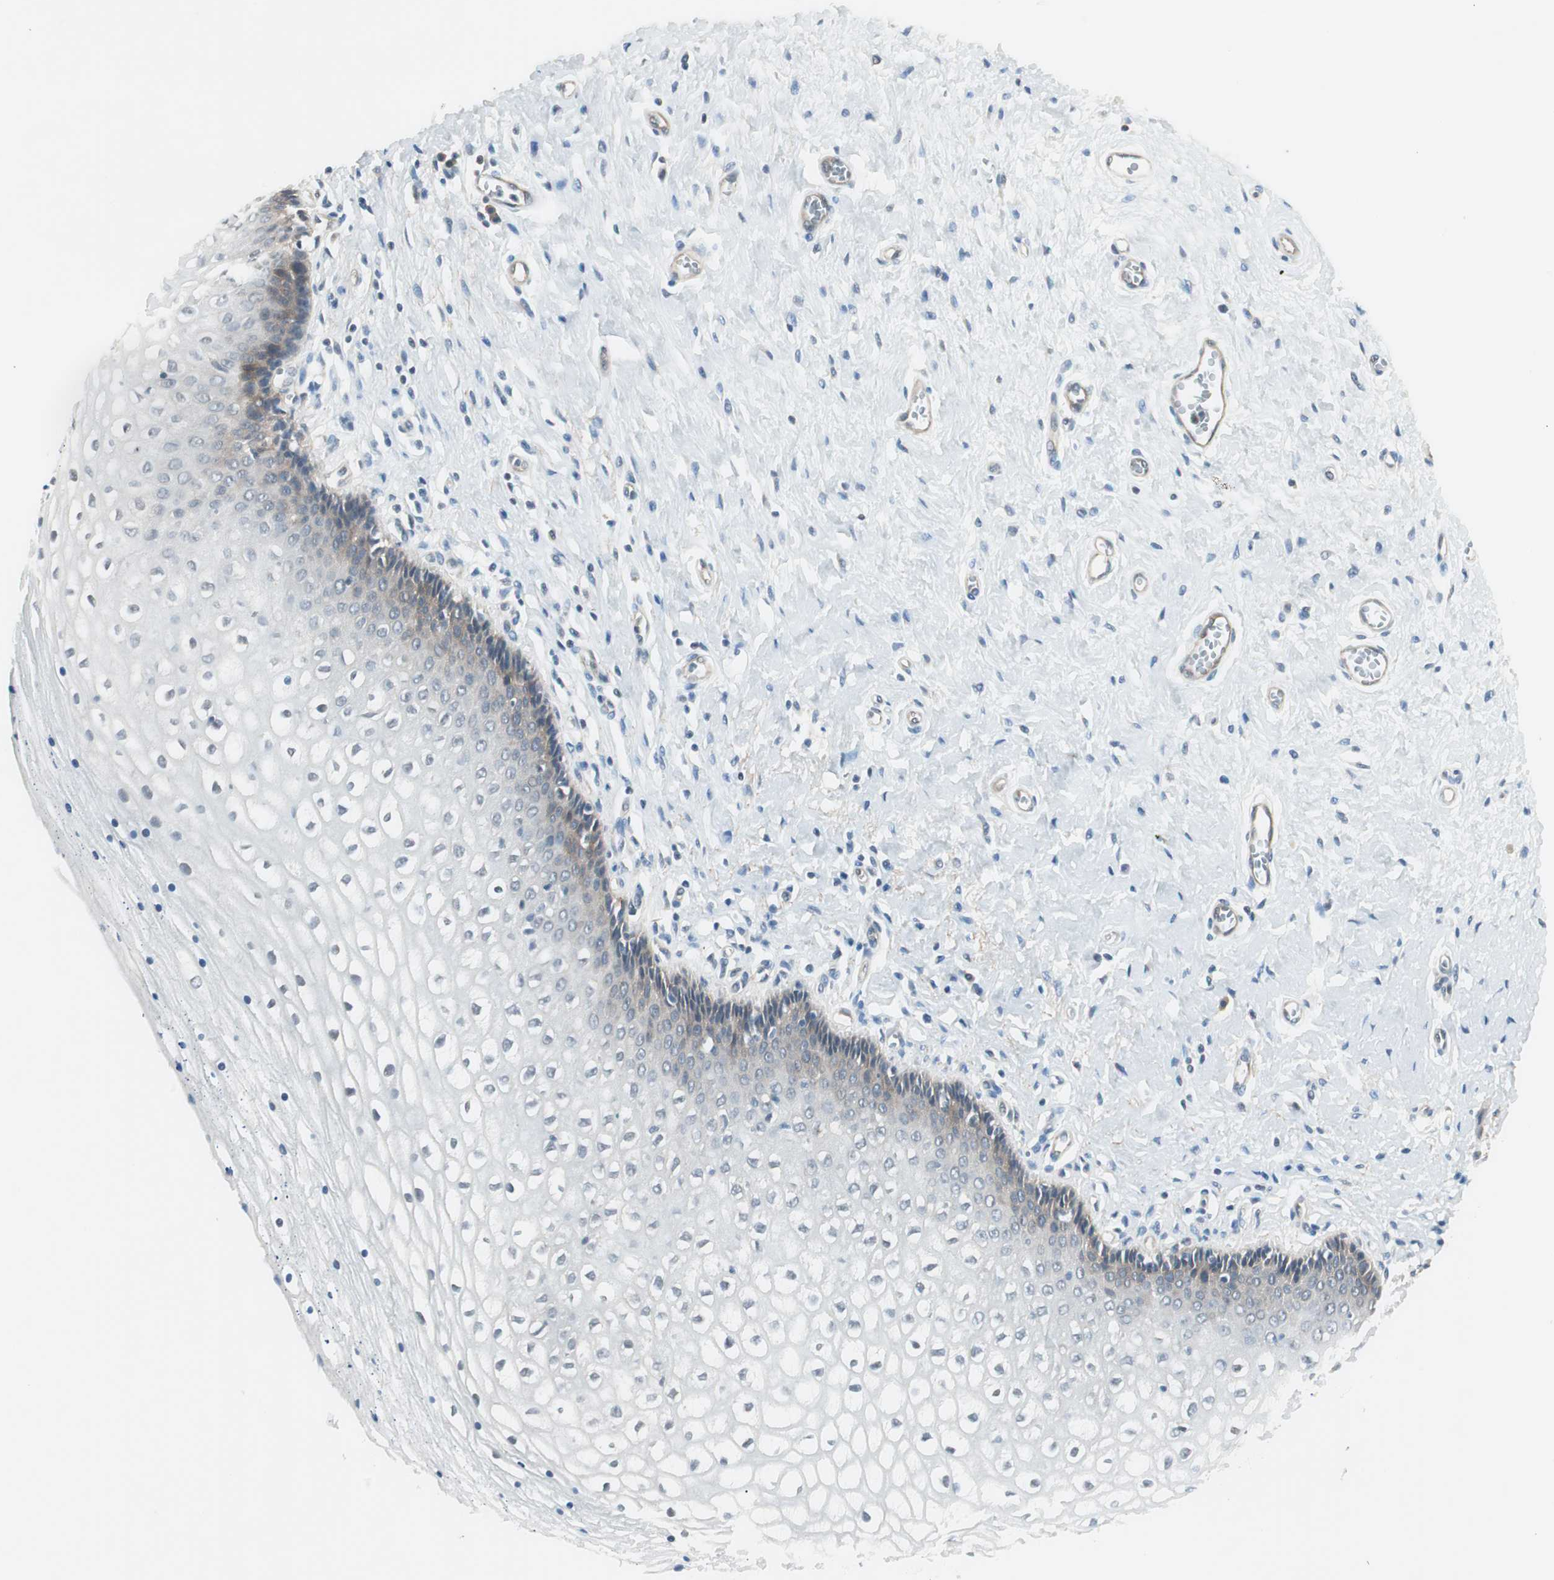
{"staining": {"intensity": "weak", "quantity": "25%-75%", "location": "cytoplasmic/membranous"}, "tissue": "vagina", "cell_type": "Squamous epithelial cells", "image_type": "normal", "snomed": [{"axis": "morphology", "description": "Normal tissue, NOS"}, {"axis": "topography", "description": "Soft tissue"}, {"axis": "topography", "description": "Vagina"}], "caption": "Brown immunohistochemical staining in unremarkable human vagina shows weak cytoplasmic/membranous staining in about 25%-75% of squamous epithelial cells. (DAB = brown stain, brightfield microscopy at high magnification).", "gene": "ITGB4", "patient": {"sex": "female", "age": 61}}